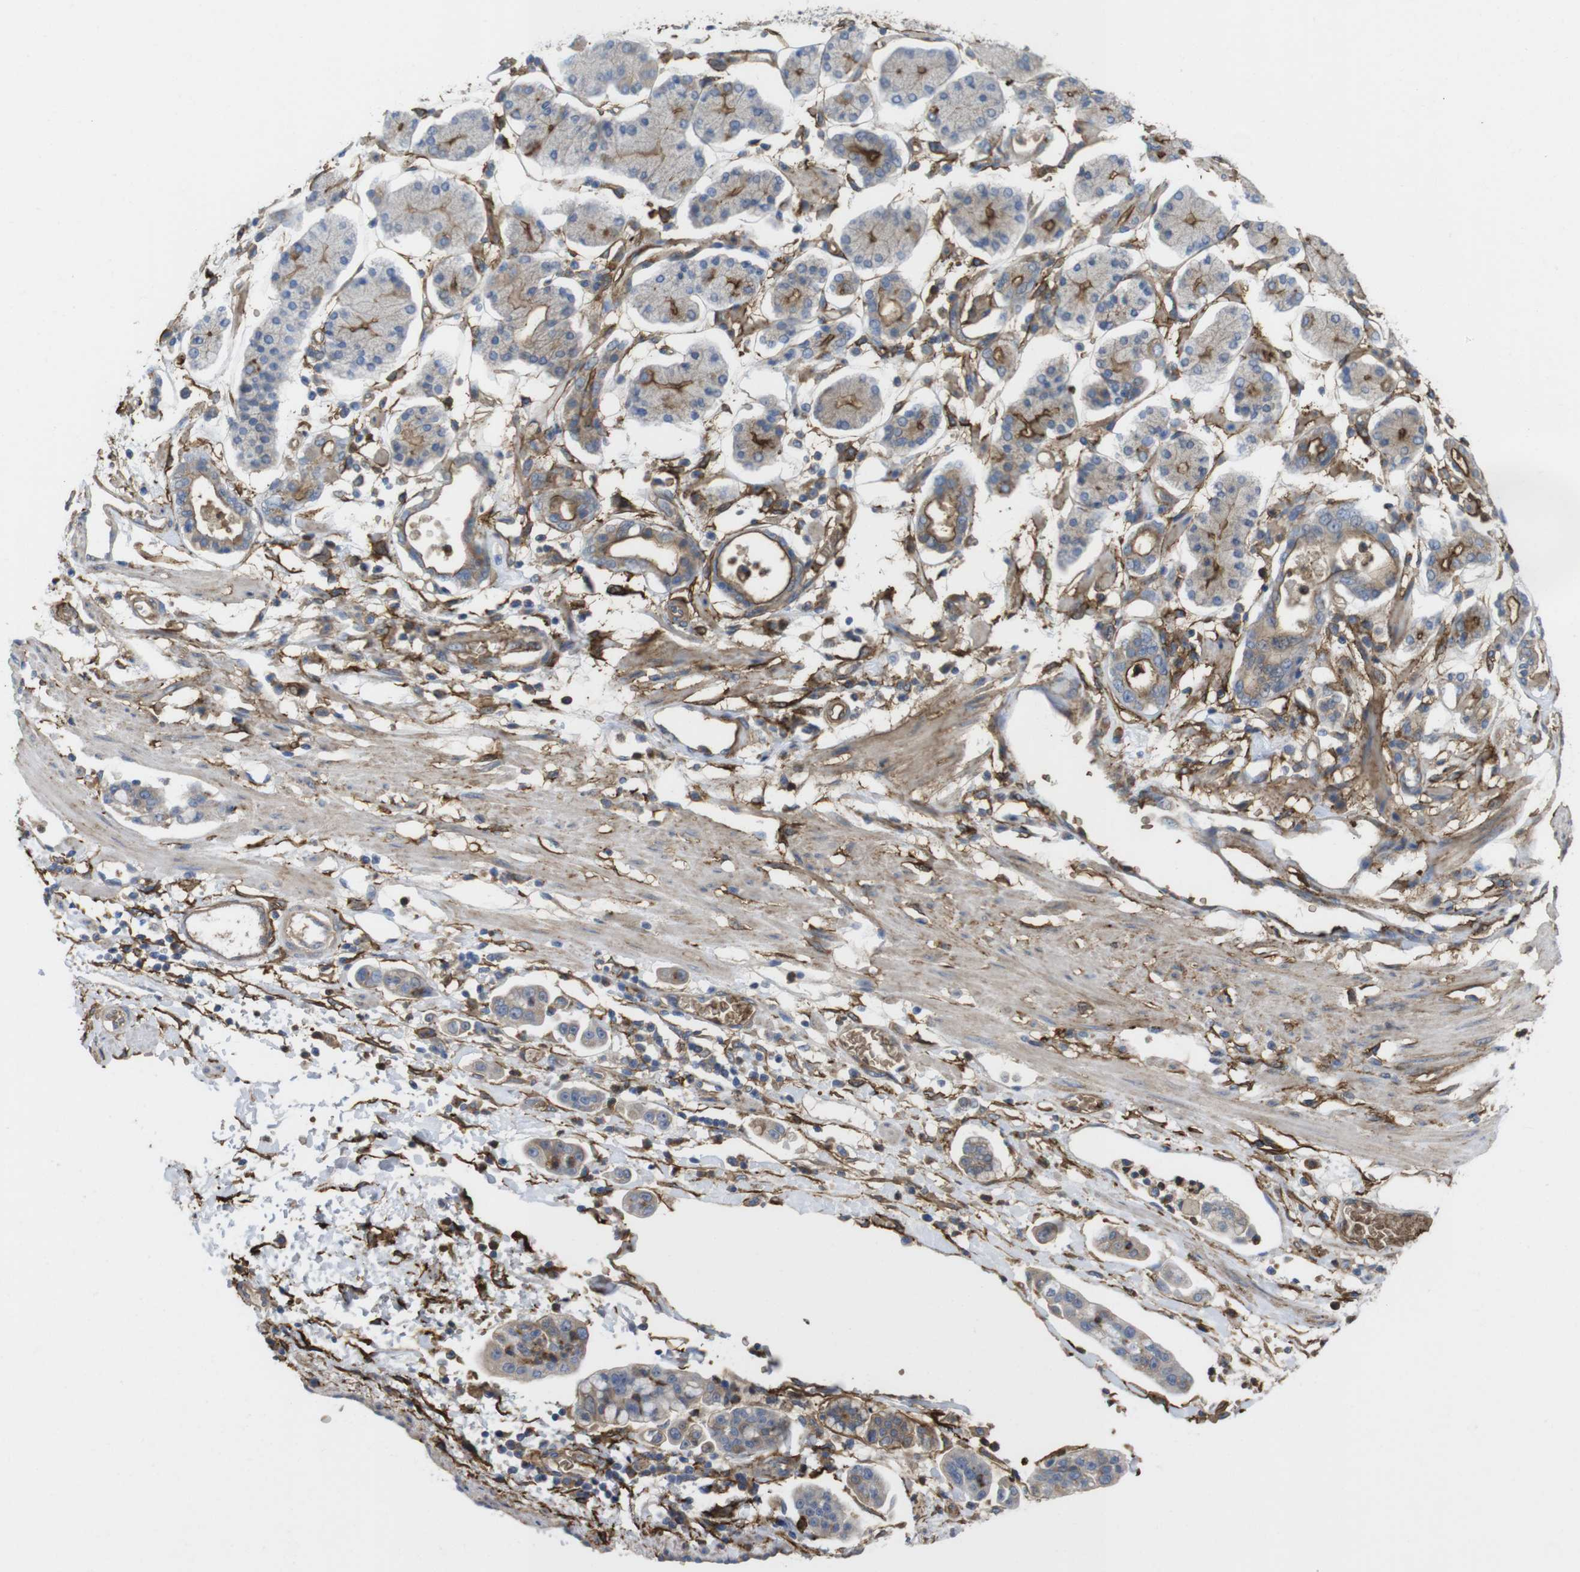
{"staining": {"intensity": "weak", "quantity": "<25%", "location": "cytoplasmic/membranous"}, "tissue": "stomach cancer", "cell_type": "Tumor cells", "image_type": "cancer", "snomed": [{"axis": "morphology", "description": "Adenocarcinoma, NOS"}, {"axis": "topography", "description": "Stomach"}], "caption": "Tumor cells show no significant protein positivity in adenocarcinoma (stomach).", "gene": "CYBRD1", "patient": {"sex": "male", "age": 76}}